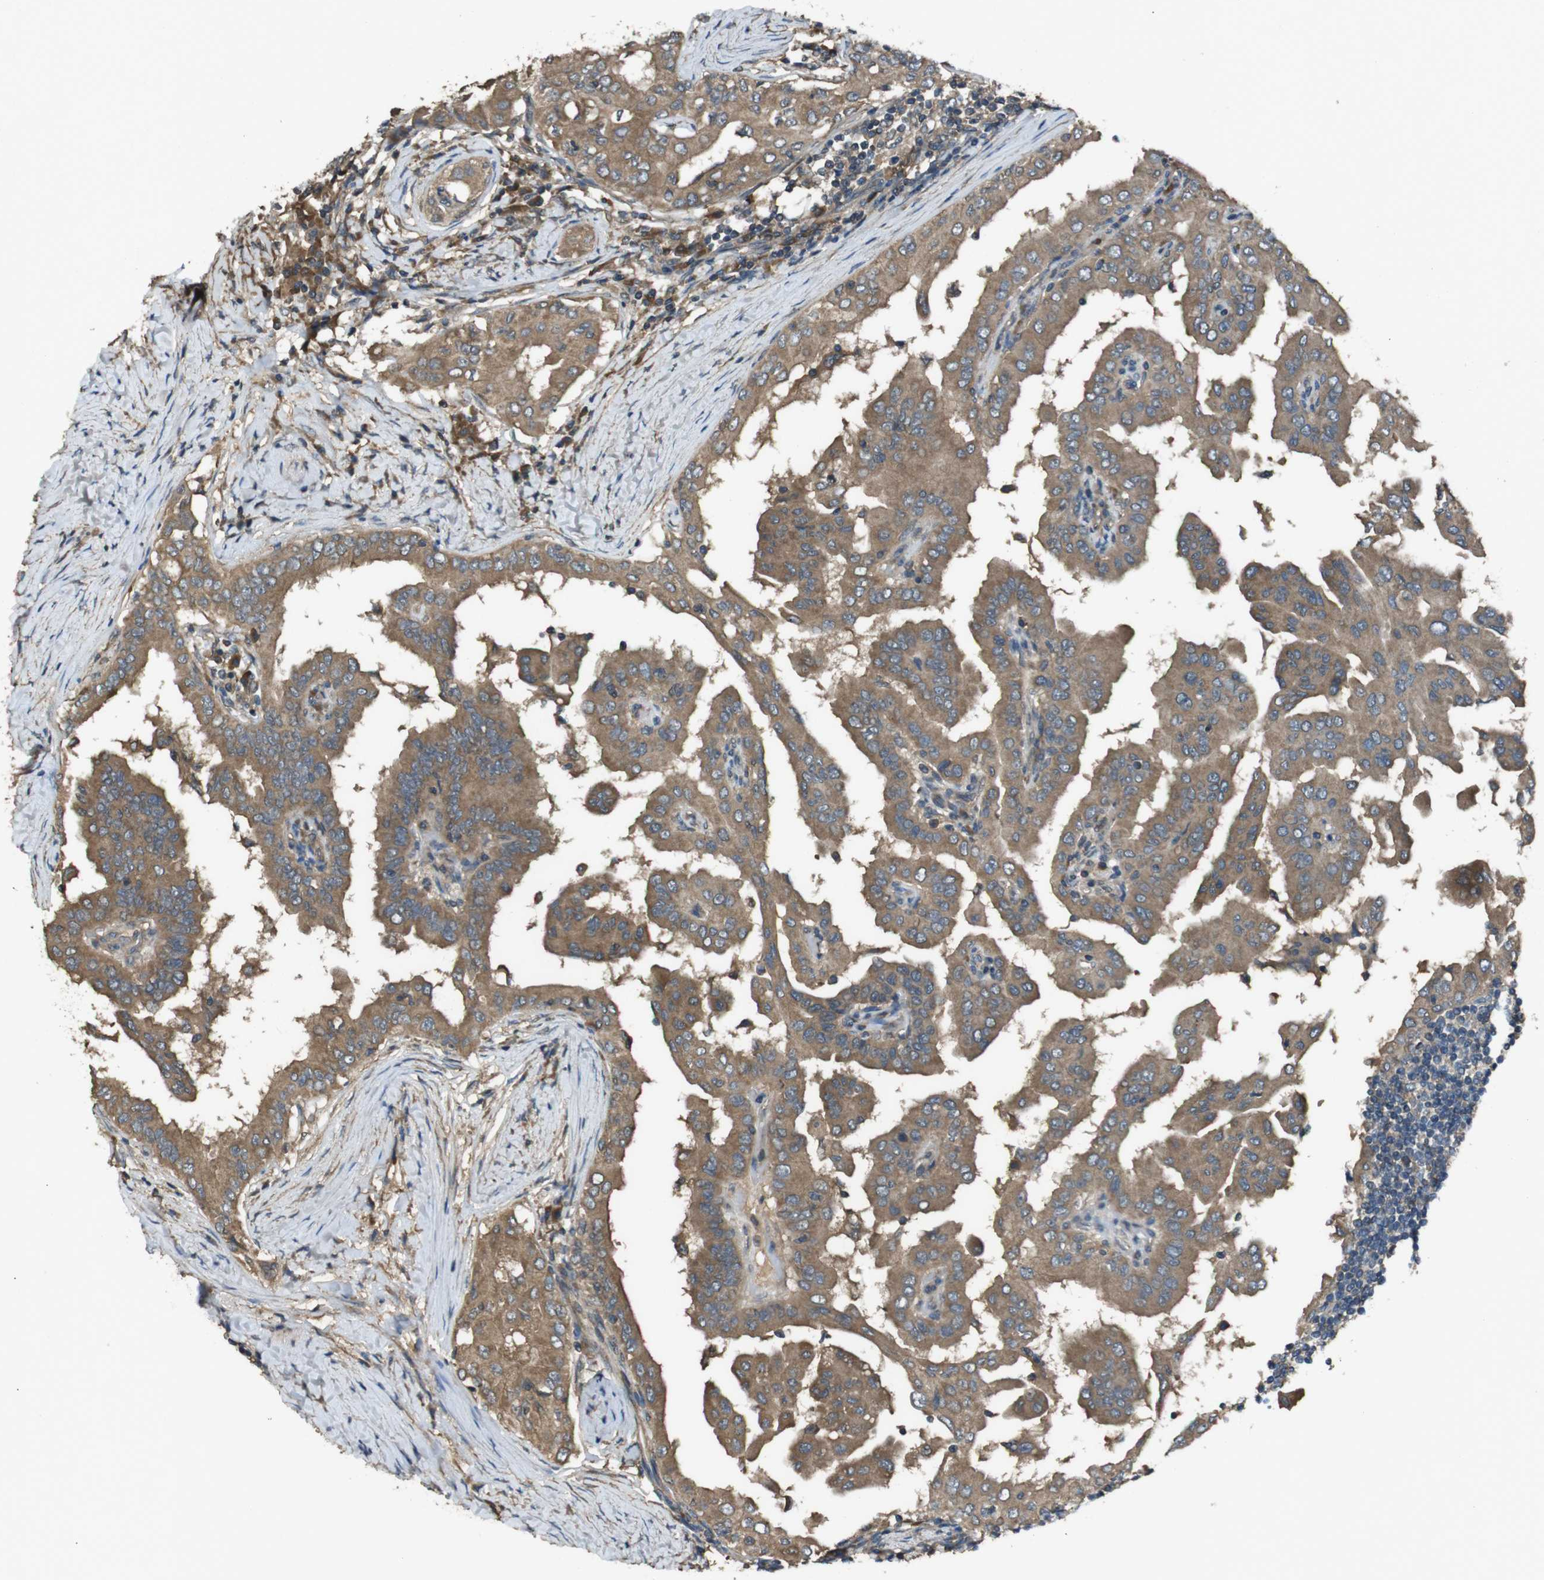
{"staining": {"intensity": "moderate", "quantity": ">75%", "location": "cytoplasmic/membranous"}, "tissue": "thyroid cancer", "cell_type": "Tumor cells", "image_type": "cancer", "snomed": [{"axis": "morphology", "description": "Papillary adenocarcinoma, NOS"}, {"axis": "topography", "description": "Thyroid gland"}], "caption": "Thyroid cancer (papillary adenocarcinoma) stained with a protein marker demonstrates moderate staining in tumor cells.", "gene": "FUT2", "patient": {"sex": "male", "age": 33}}